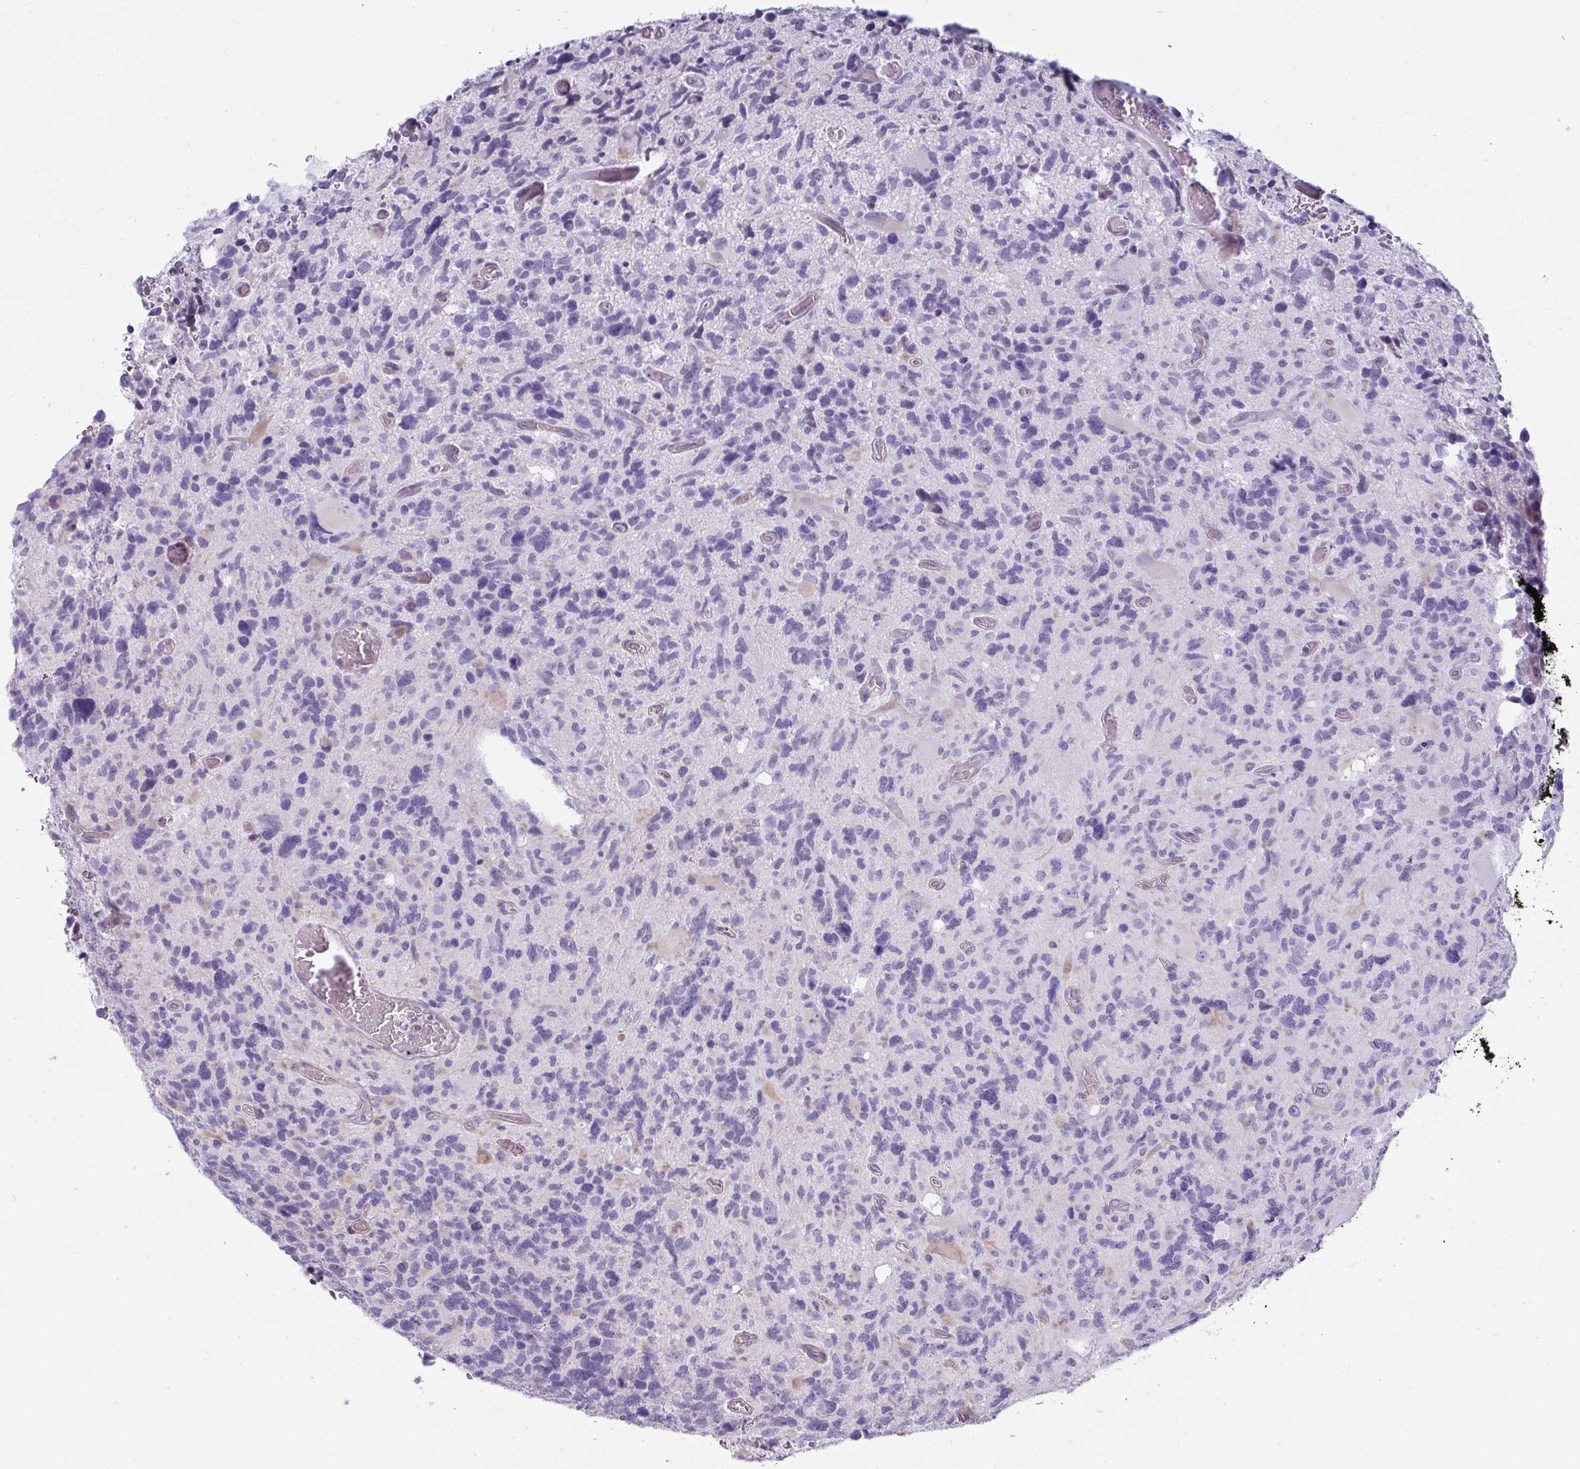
{"staining": {"intensity": "negative", "quantity": "none", "location": "none"}, "tissue": "glioma", "cell_type": "Tumor cells", "image_type": "cancer", "snomed": [{"axis": "morphology", "description": "Glioma, malignant, High grade"}, {"axis": "topography", "description": "Brain"}], "caption": "A micrograph of glioma stained for a protein displays no brown staining in tumor cells.", "gene": "OR5P3", "patient": {"sex": "male", "age": 49}}